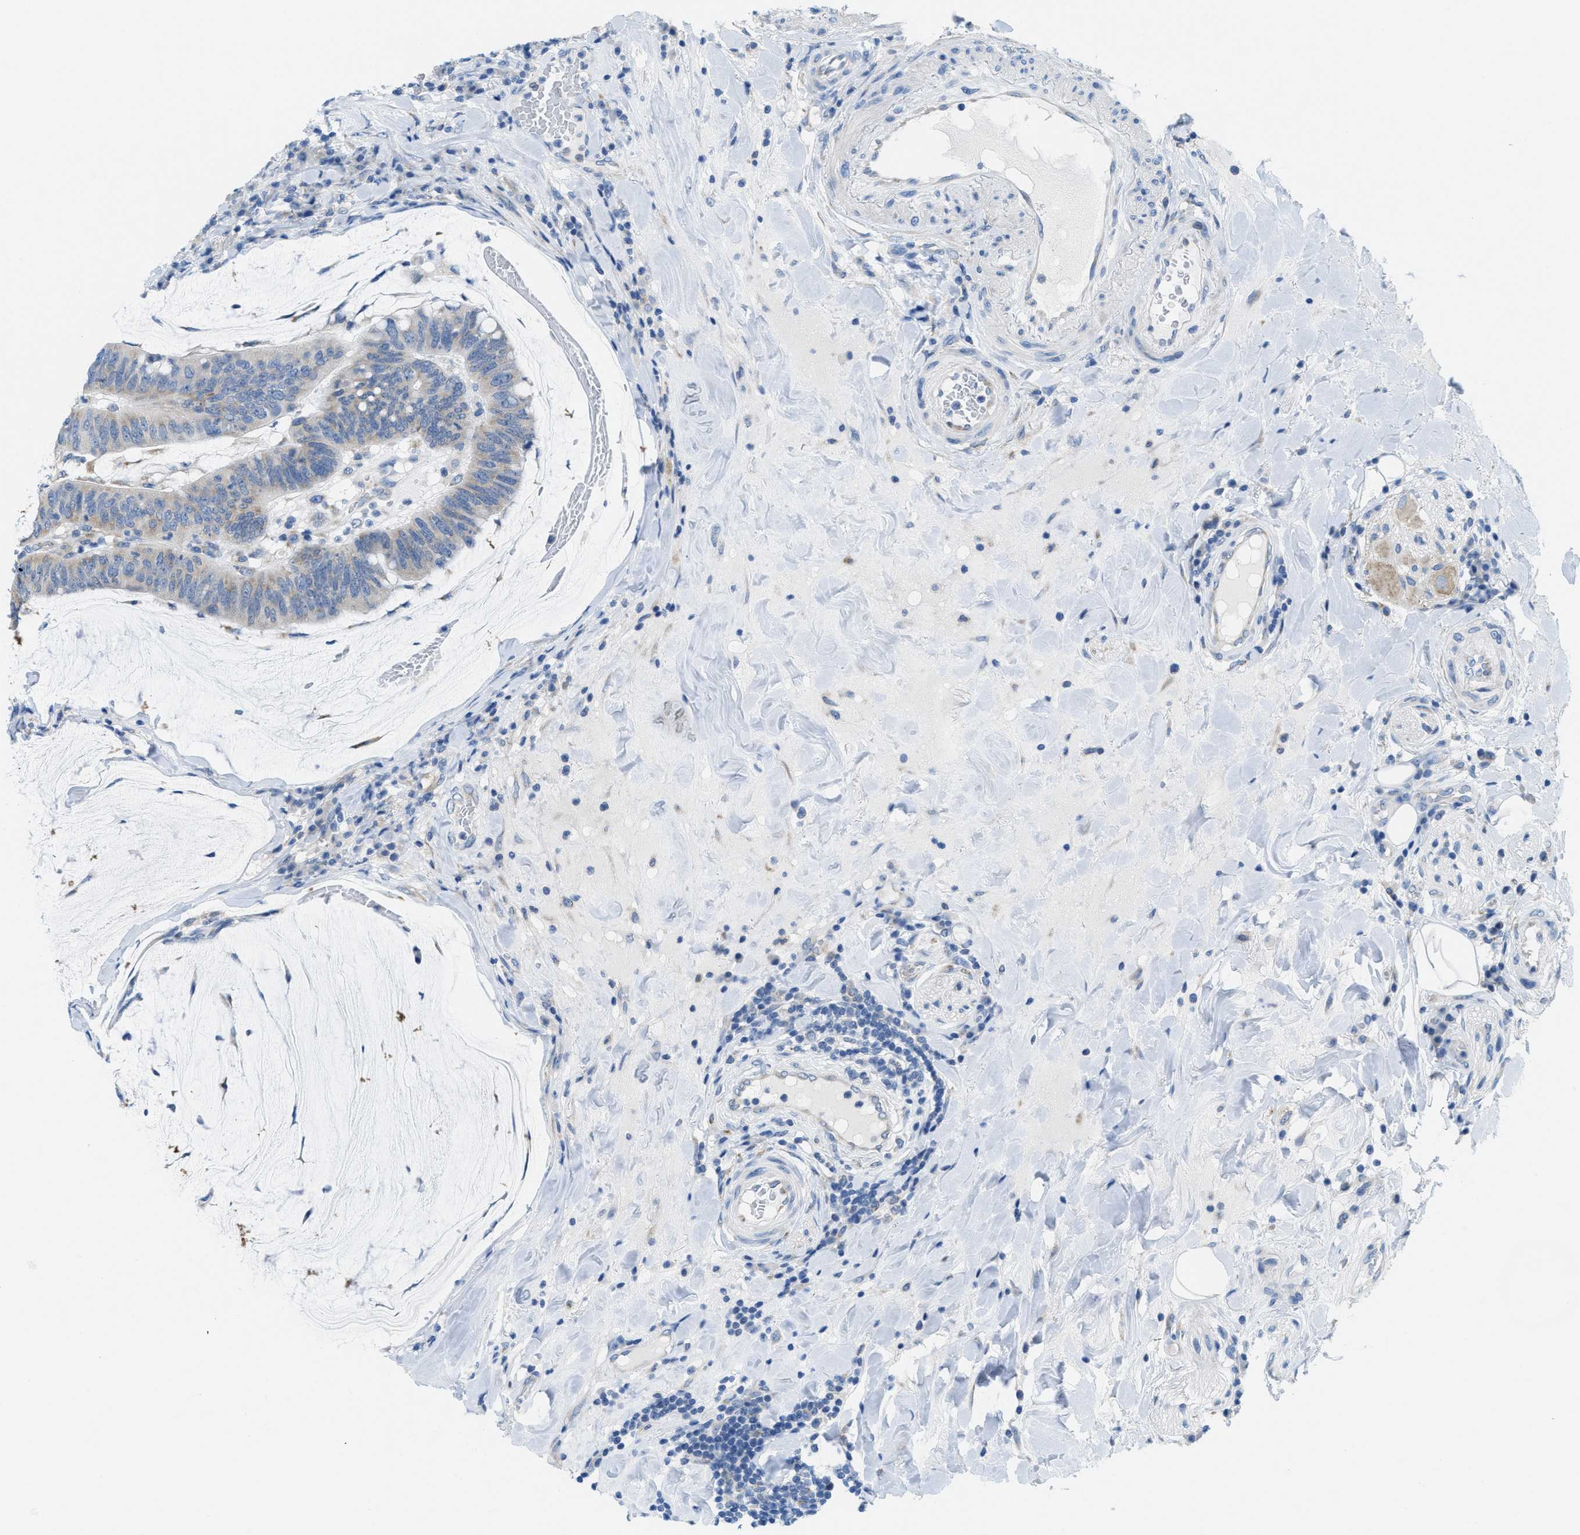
{"staining": {"intensity": "negative", "quantity": "none", "location": "none"}, "tissue": "colorectal cancer", "cell_type": "Tumor cells", "image_type": "cancer", "snomed": [{"axis": "morphology", "description": "Normal tissue, NOS"}, {"axis": "morphology", "description": "Adenocarcinoma, NOS"}, {"axis": "topography", "description": "Colon"}], "caption": "Tumor cells are negative for protein expression in human colorectal adenocarcinoma.", "gene": "PTDSS1", "patient": {"sex": "female", "age": 66}}